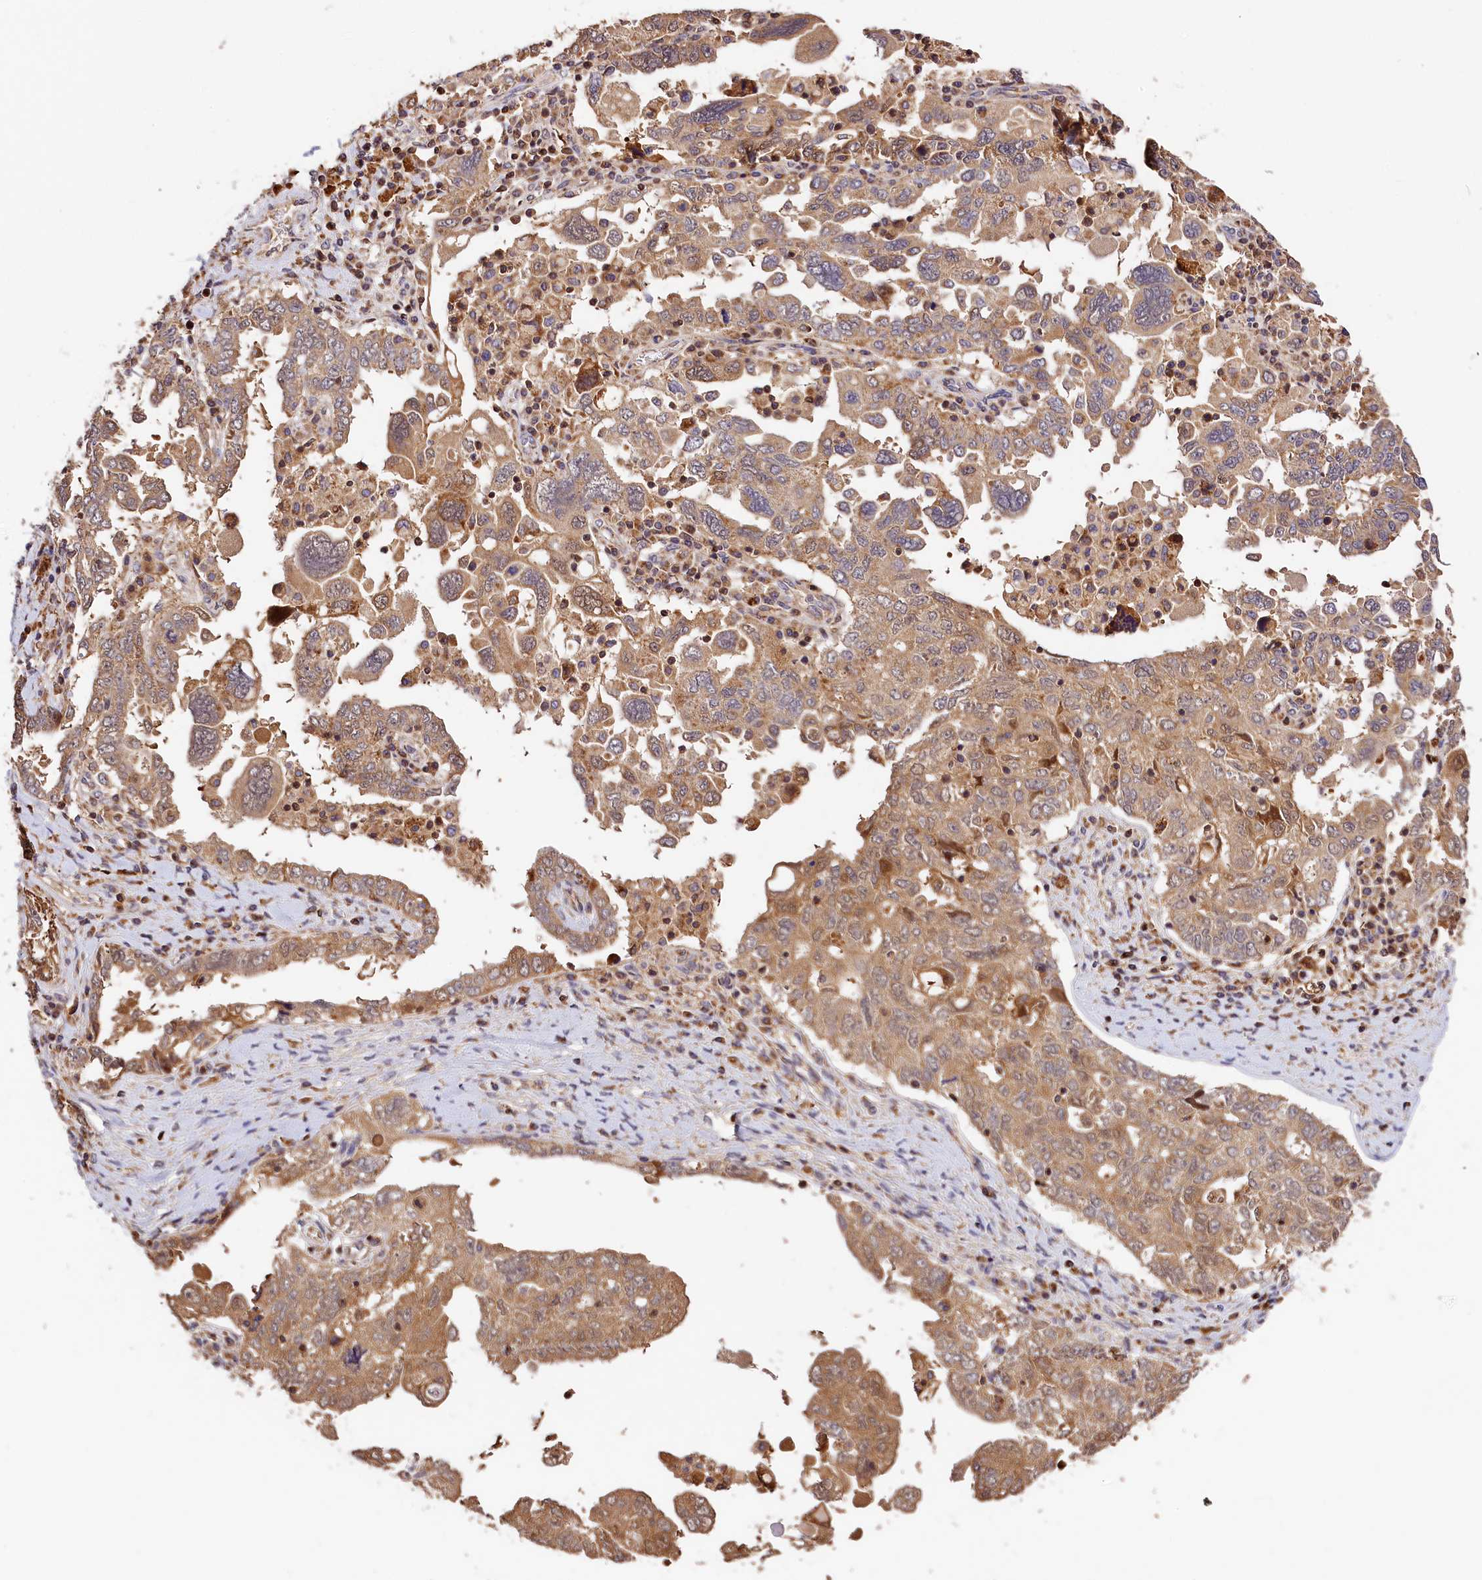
{"staining": {"intensity": "moderate", "quantity": ">75%", "location": "cytoplasmic/membranous"}, "tissue": "ovarian cancer", "cell_type": "Tumor cells", "image_type": "cancer", "snomed": [{"axis": "morphology", "description": "Carcinoma, endometroid"}, {"axis": "topography", "description": "Ovary"}], "caption": "A photomicrograph of ovarian cancer (endometroid carcinoma) stained for a protein exhibits moderate cytoplasmic/membranous brown staining in tumor cells. The staining was performed using DAB, with brown indicating positive protein expression. Nuclei are stained blue with hematoxylin.", "gene": "KPTN", "patient": {"sex": "female", "age": 62}}